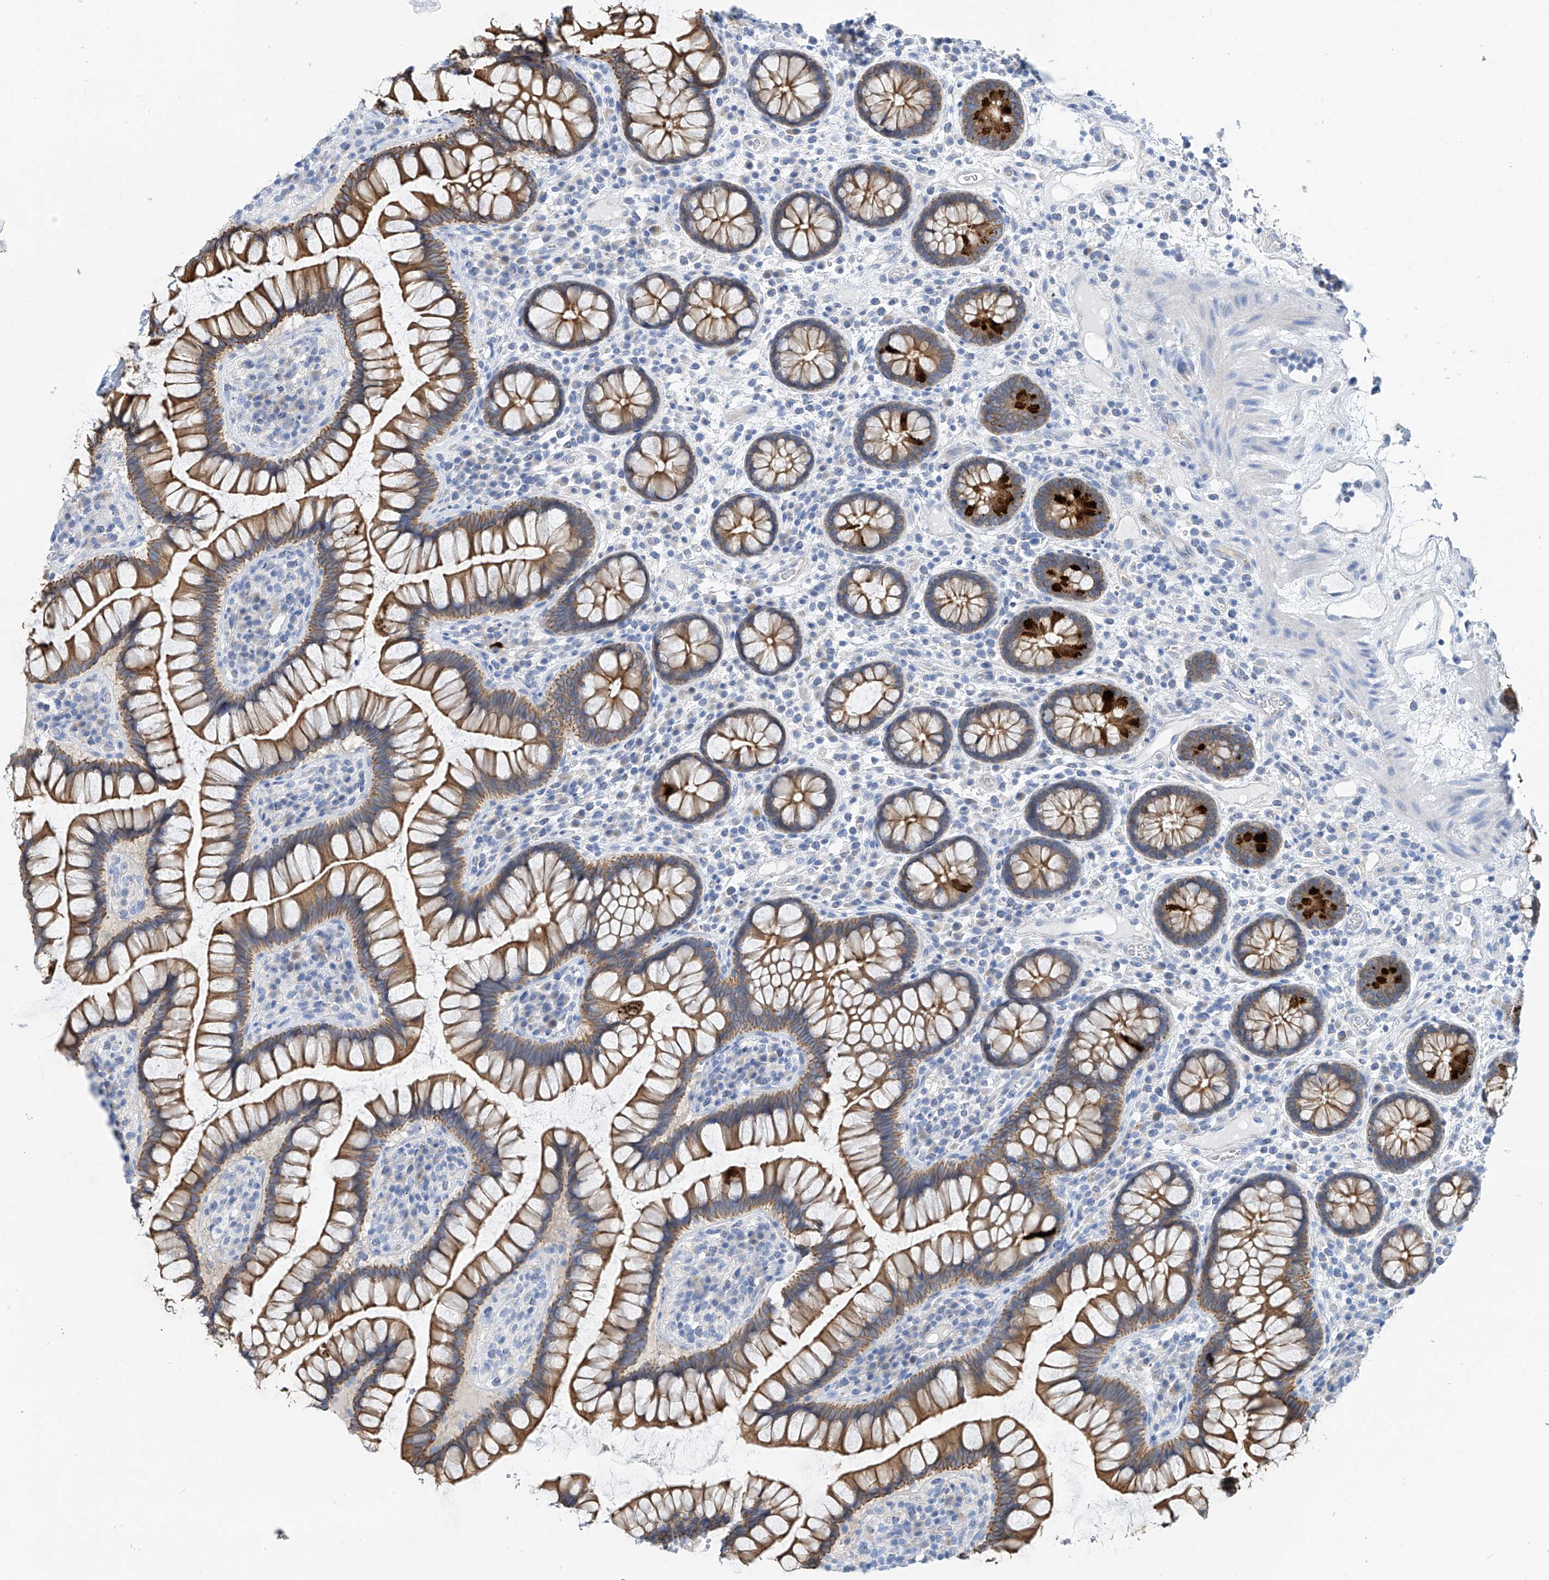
{"staining": {"intensity": "negative", "quantity": "none", "location": "none"}, "tissue": "colon", "cell_type": "Endothelial cells", "image_type": "normal", "snomed": [{"axis": "morphology", "description": "Normal tissue, NOS"}, {"axis": "topography", "description": "Colon"}], "caption": "This is a histopathology image of immunohistochemistry staining of normal colon, which shows no positivity in endothelial cells.", "gene": "PIK3C2B", "patient": {"sex": "female", "age": 79}}